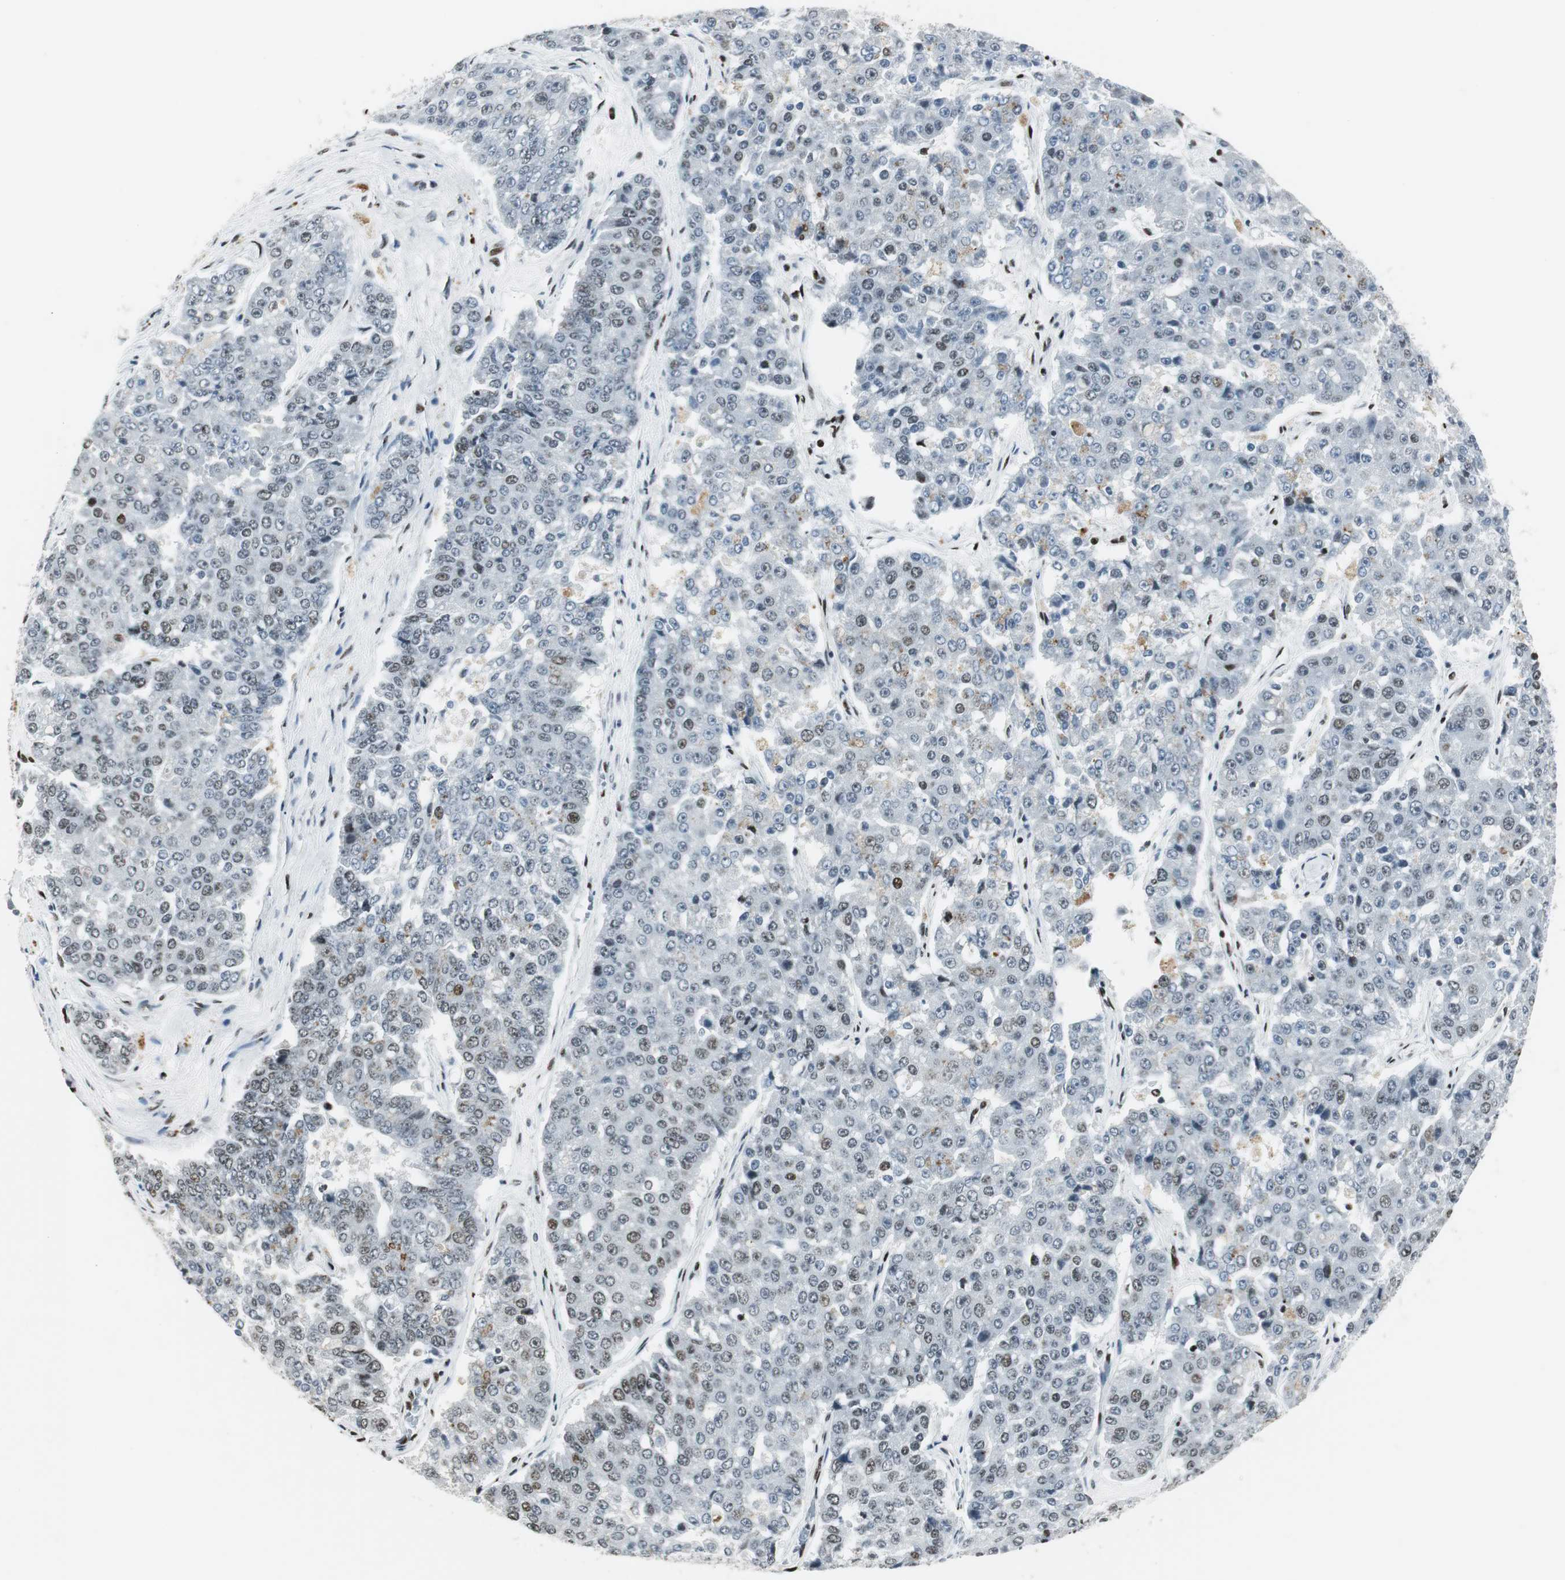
{"staining": {"intensity": "weak", "quantity": "<25%", "location": "nuclear"}, "tissue": "pancreatic cancer", "cell_type": "Tumor cells", "image_type": "cancer", "snomed": [{"axis": "morphology", "description": "Adenocarcinoma, NOS"}, {"axis": "topography", "description": "Pancreas"}], "caption": "Tumor cells show no significant protein positivity in adenocarcinoma (pancreatic). (DAB (3,3'-diaminobenzidine) IHC visualized using brightfield microscopy, high magnification).", "gene": "RBBP4", "patient": {"sex": "male", "age": 50}}